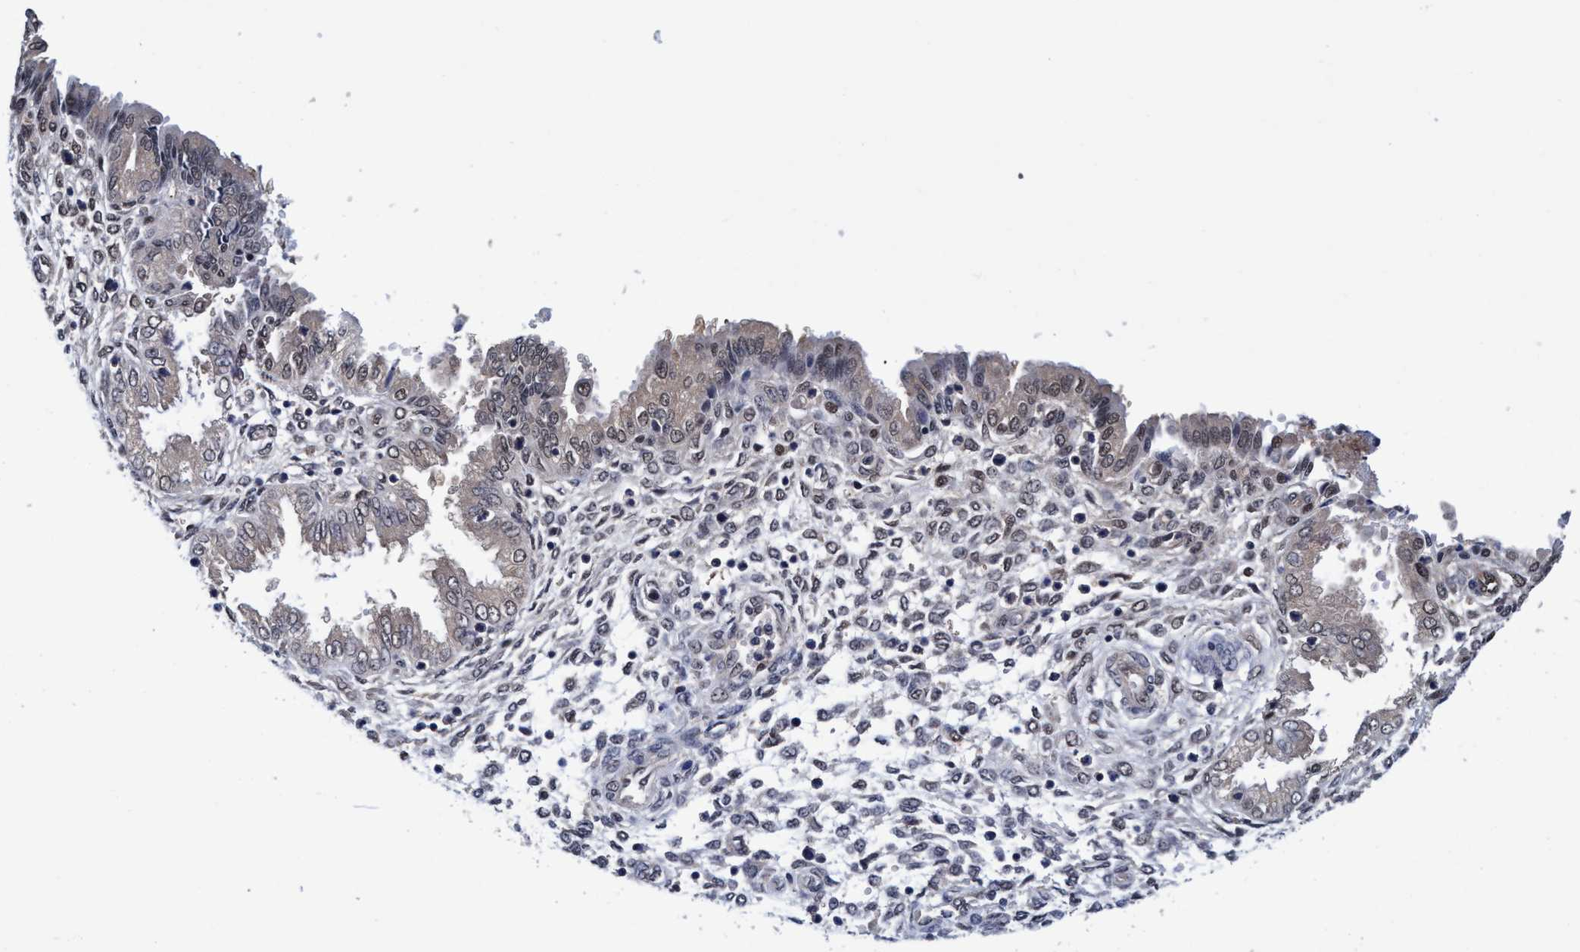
{"staining": {"intensity": "weak", "quantity": "<25%", "location": "nuclear"}, "tissue": "endometrium", "cell_type": "Cells in endometrial stroma", "image_type": "normal", "snomed": [{"axis": "morphology", "description": "Normal tissue, NOS"}, {"axis": "topography", "description": "Endometrium"}], "caption": "Immunohistochemical staining of unremarkable human endometrium displays no significant expression in cells in endometrial stroma.", "gene": "PSMD12", "patient": {"sex": "female", "age": 33}}